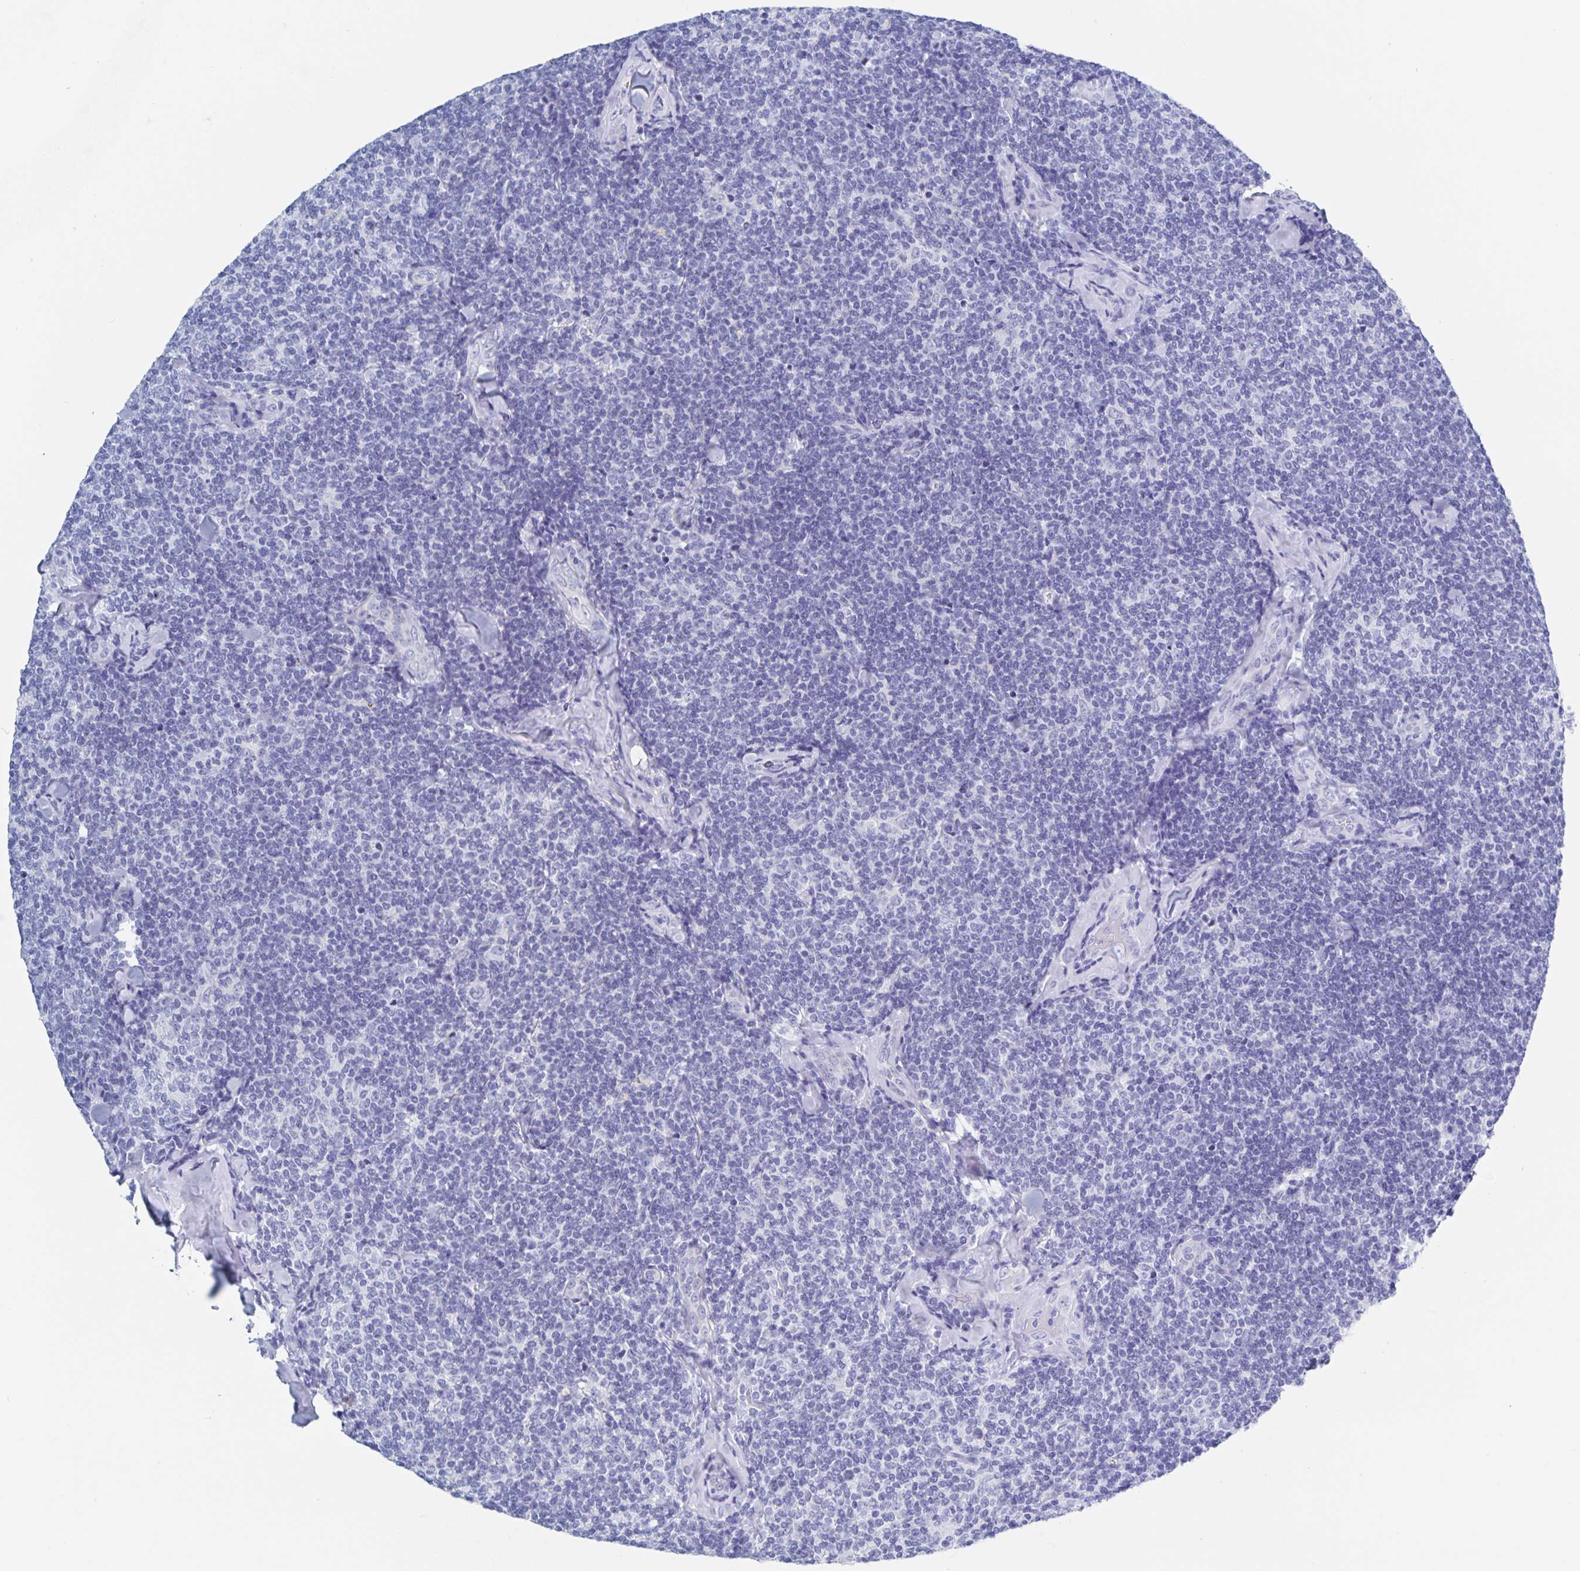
{"staining": {"intensity": "negative", "quantity": "none", "location": "none"}, "tissue": "lymphoma", "cell_type": "Tumor cells", "image_type": "cancer", "snomed": [{"axis": "morphology", "description": "Malignant lymphoma, non-Hodgkin's type, Low grade"}, {"axis": "topography", "description": "Lymph node"}], "caption": "IHC histopathology image of neoplastic tissue: human lymphoma stained with DAB (3,3'-diaminobenzidine) demonstrates no significant protein staining in tumor cells.", "gene": "DMBT1", "patient": {"sex": "female", "age": 56}}